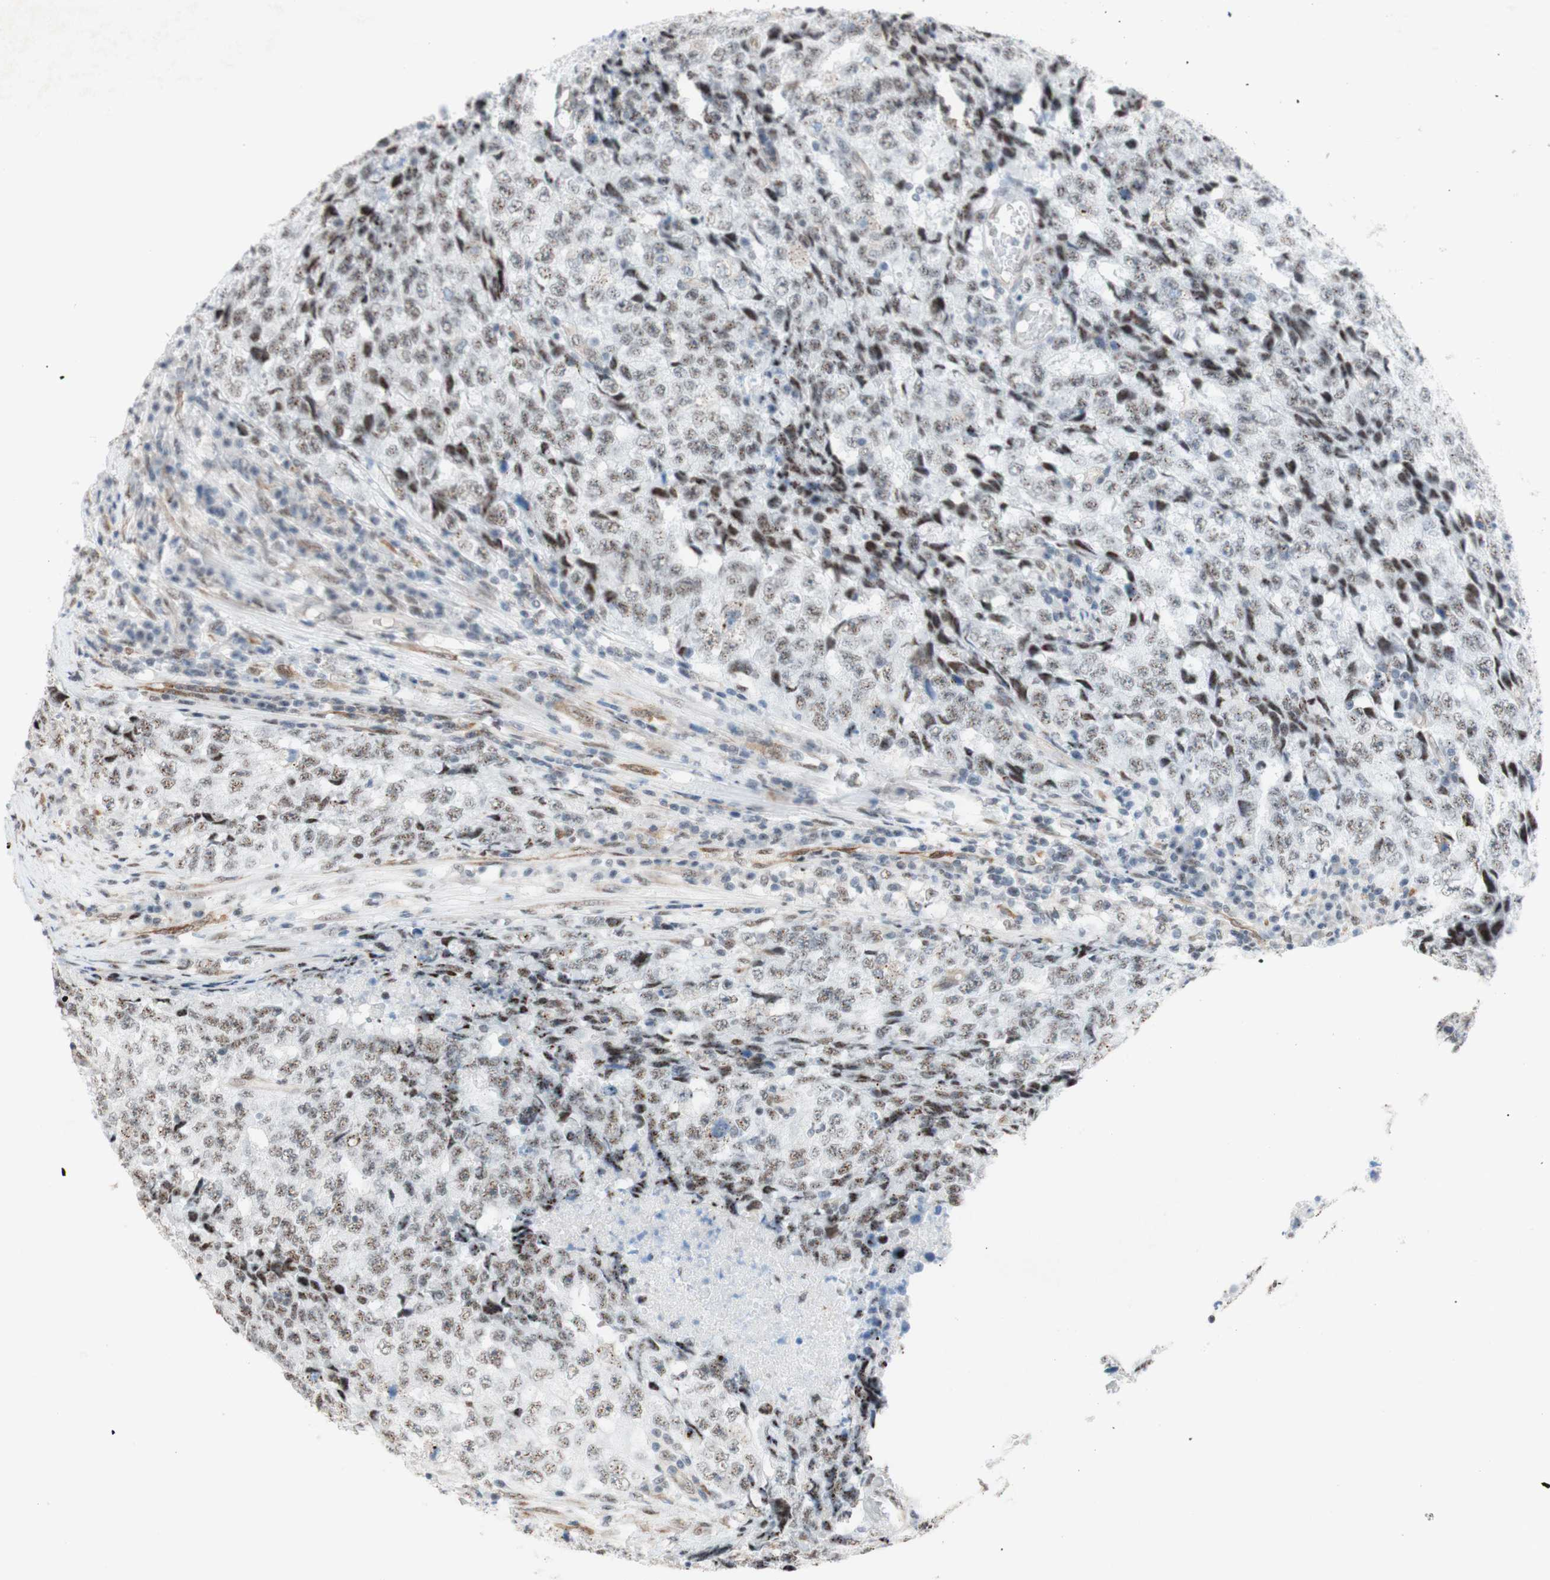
{"staining": {"intensity": "weak", "quantity": "25%-75%", "location": "nuclear"}, "tissue": "testis cancer", "cell_type": "Tumor cells", "image_type": "cancer", "snomed": [{"axis": "morphology", "description": "Necrosis, NOS"}, {"axis": "morphology", "description": "Carcinoma, Embryonal, NOS"}, {"axis": "topography", "description": "Testis"}], "caption": "Immunohistochemistry (IHC) micrograph of neoplastic tissue: human testis cancer stained using immunohistochemistry displays low levels of weak protein expression localized specifically in the nuclear of tumor cells, appearing as a nuclear brown color.", "gene": "SAP18", "patient": {"sex": "male", "age": 19}}